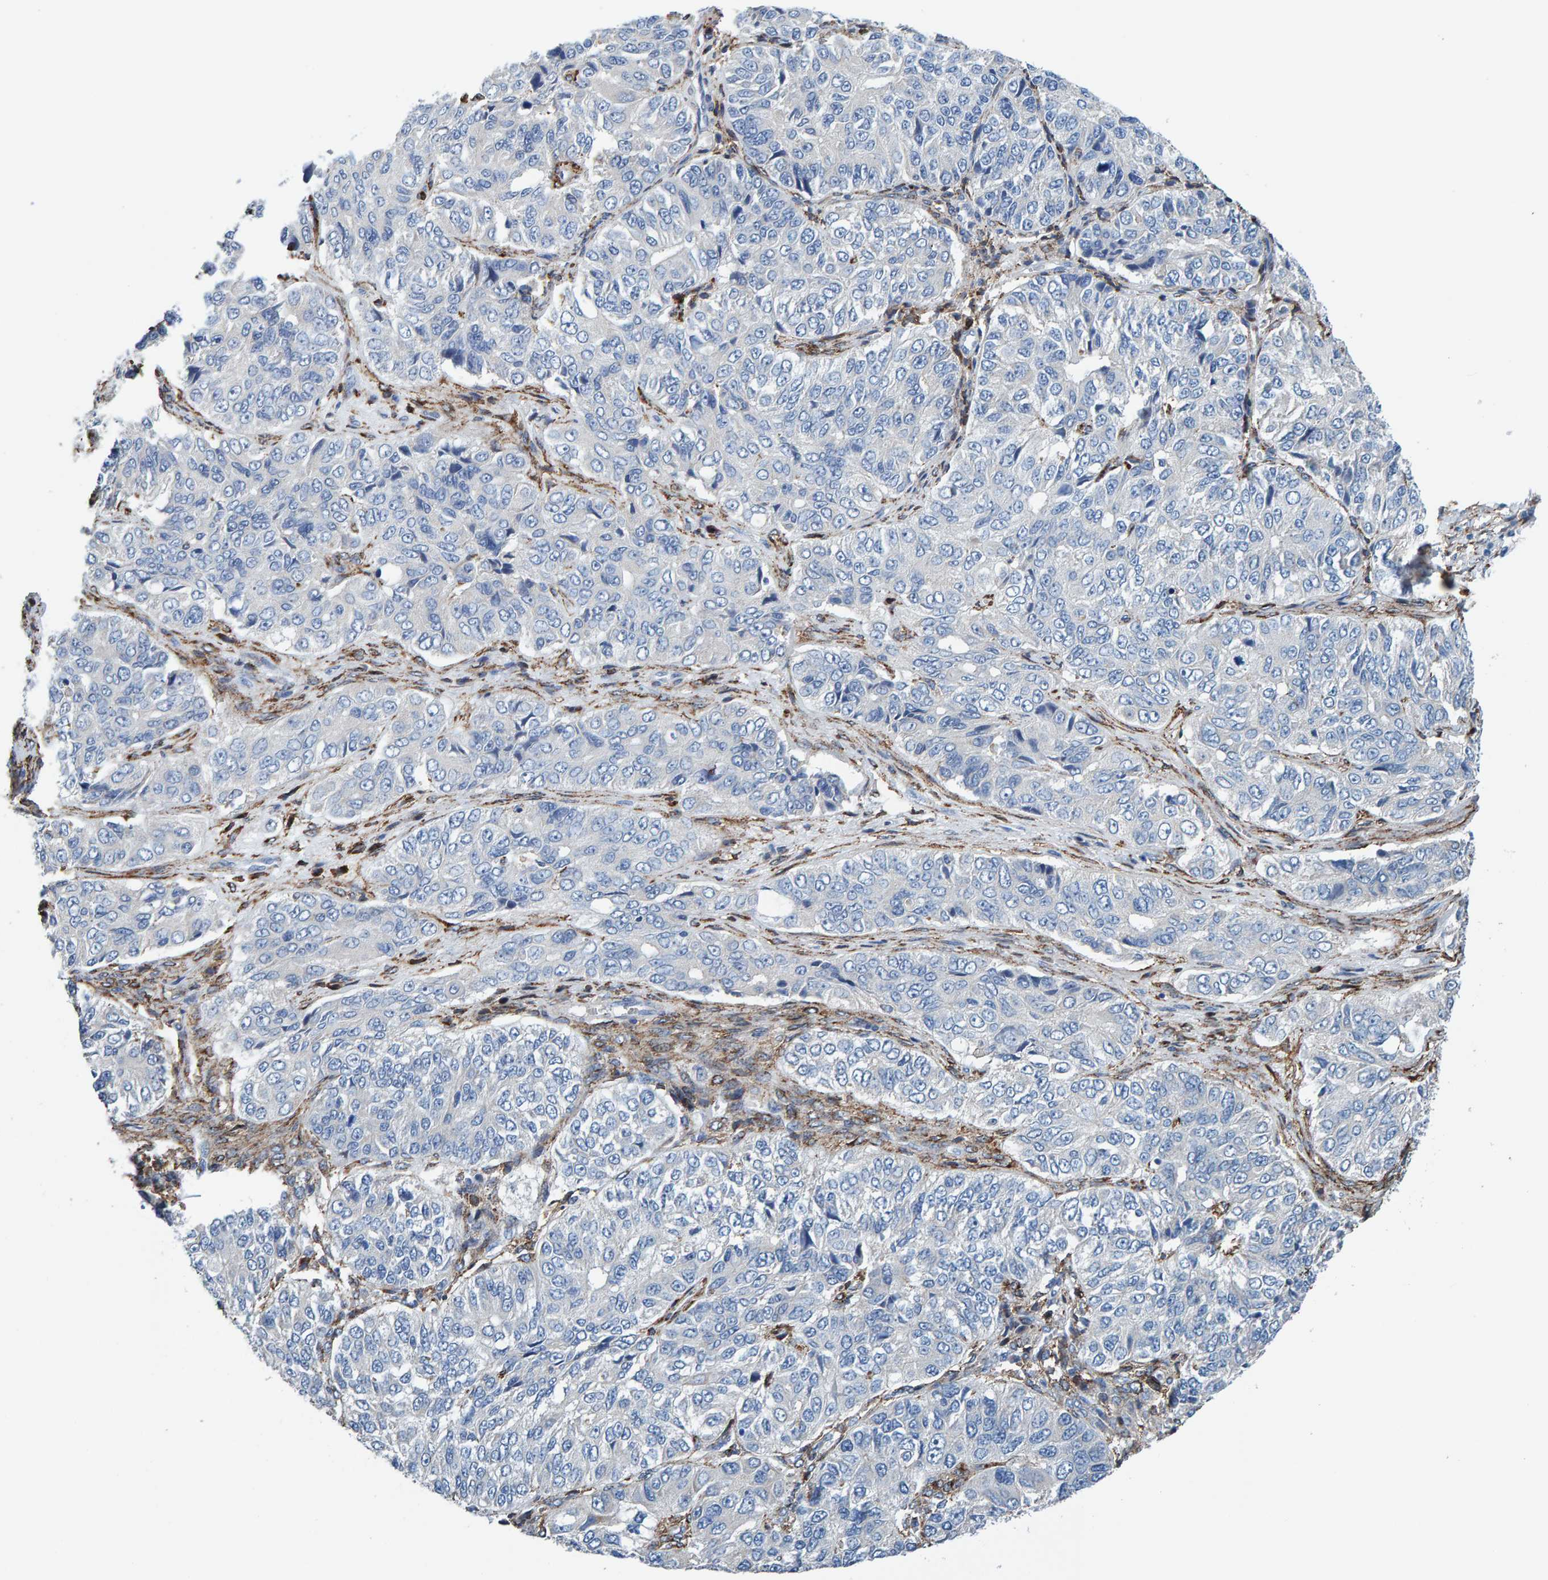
{"staining": {"intensity": "negative", "quantity": "none", "location": "none"}, "tissue": "ovarian cancer", "cell_type": "Tumor cells", "image_type": "cancer", "snomed": [{"axis": "morphology", "description": "Carcinoma, endometroid"}, {"axis": "topography", "description": "Ovary"}], "caption": "Immunohistochemistry (IHC) photomicrograph of neoplastic tissue: human ovarian endometroid carcinoma stained with DAB displays no significant protein staining in tumor cells.", "gene": "LRP1", "patient": {"sex": "female", "age": 51}}